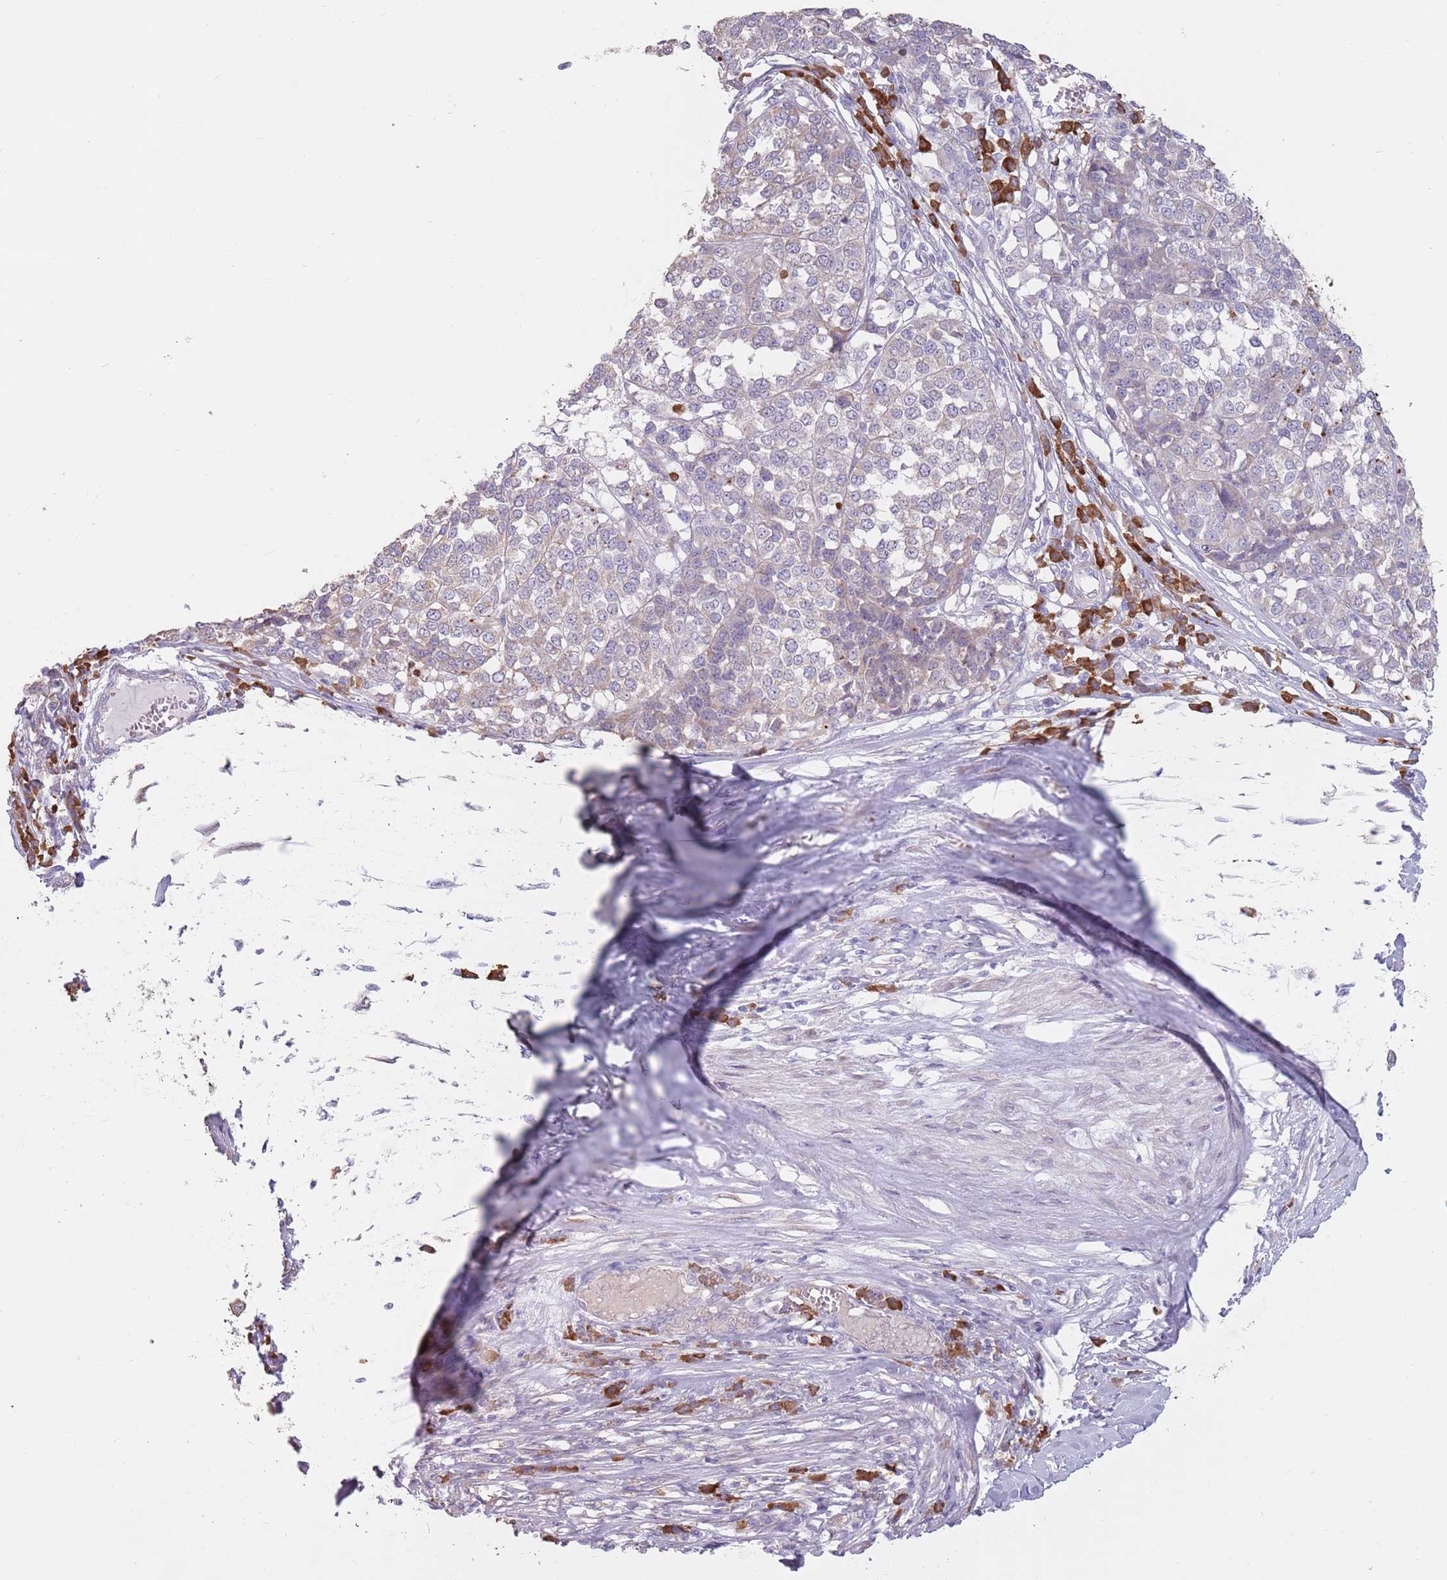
{"staining": {"intensity": "negative", "quantity": "none", "location": "none"}, "tissue": "melanoma", "cell_type": "Tumor cells", "image_type": "cancer", "snomed": [{"axis": "morphology", "description": "Malignant melanoma, Metastatic site"}, {"axis": "topography", "description": "Lymph node"}], "caption": "An image of melanoma stained for a protein exhibits no brown staining in tumor cells. (Immunohistochemistry (ihc), brightfield microscopy, high magnification).", "gene": "DXO", "patient": {"sex": "male", "age": 44}}